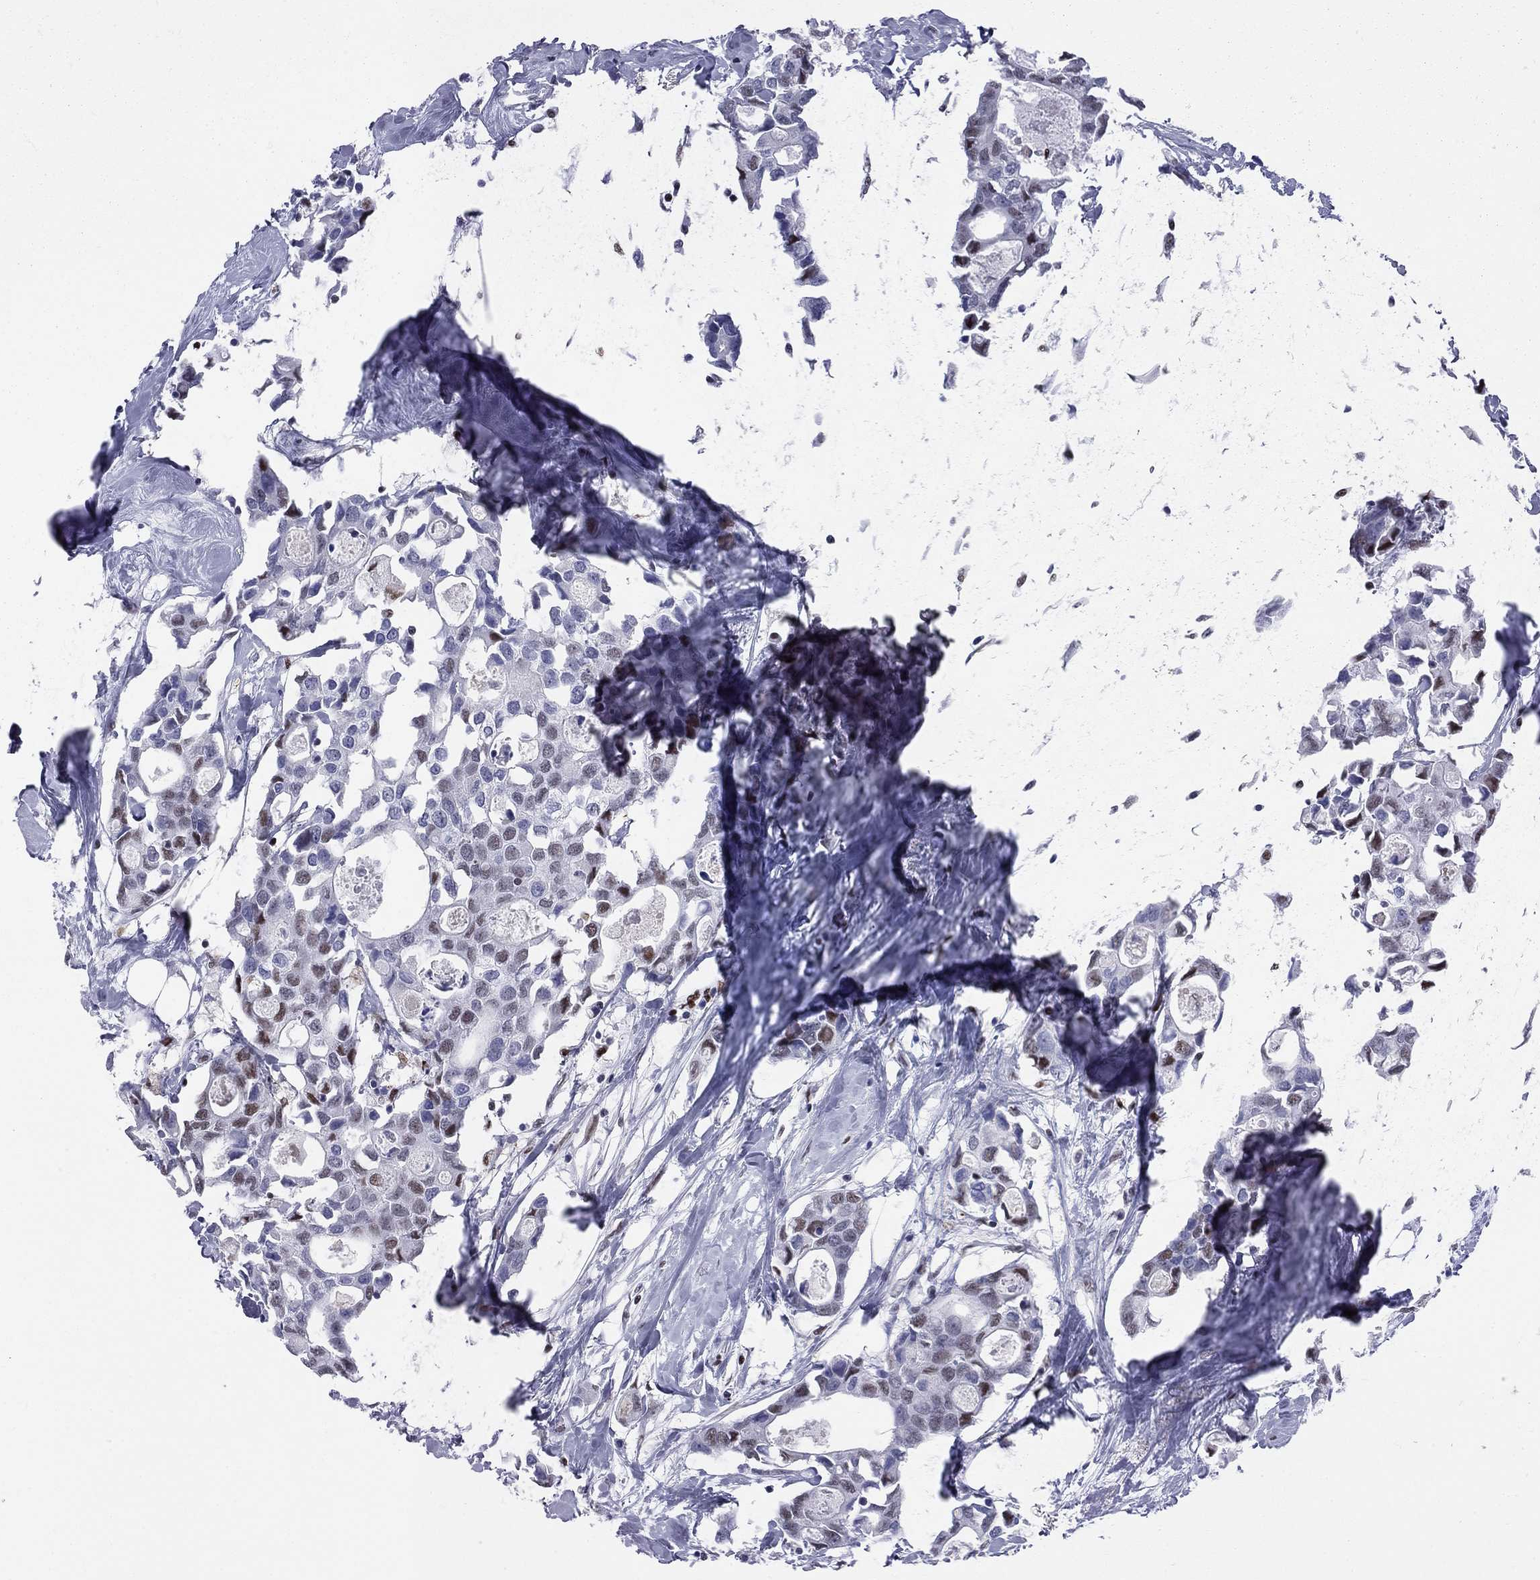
{"staining": {"intensity": "moderate", "quantity": "<25%", "location": "nuclear"}, "tissue": "breast cancer", "cell_type": "Tumor cells", "image_type": "cancer", "snomed": [{"axis": "morphology", "description": "Duct carcinoma"}, {"axis": "topography", "description": "Breast"}], "caption": "IHC image of neoplastic tissue: breast cancer stained using immunohistochemistry exhibits low levels of moderate protein expression localized specifically in the nuclear of tumor cells, appearing as a nuclear brown color.", "gene": "PCGF3", "patient": {"sex": "female", "age": 83}}